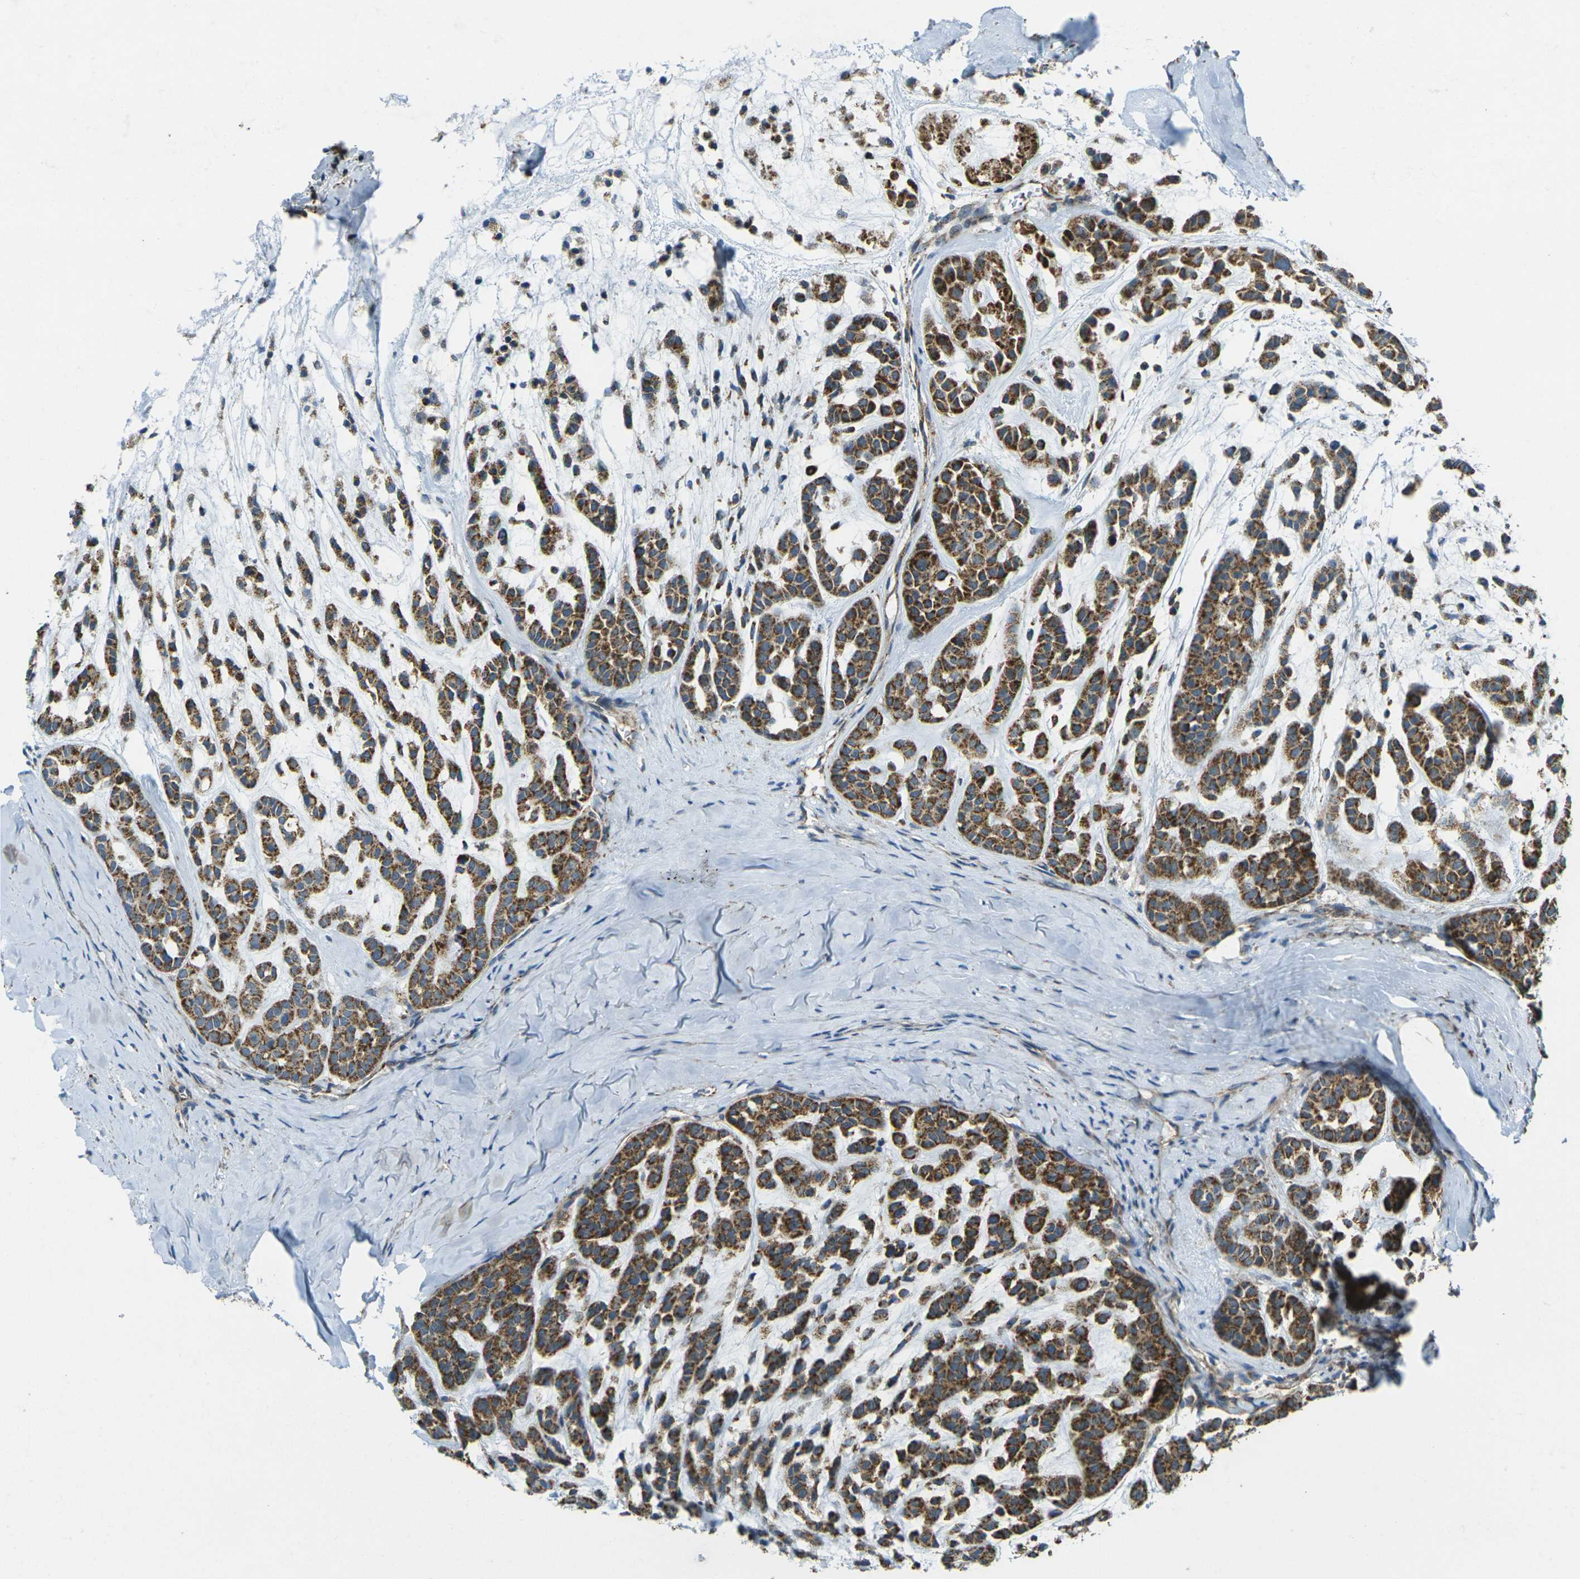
{"staining": {"intensity": "strong", "quantity": ">75%", "location": "cytoplasmic/membranous"}, "tissue": "head and neck cancer", "cell_type": "Tumor cells", "image_type": "cancer", "snomed": [{"axis": "morphology", "description": "Adenocarcinoma, NOS"}, {"axis": "morphology", "description": "Adenoma, NOS"}, {"axis": "topography", "description": "Head-Neck"}], "caption": "Immunohistochemical staining of head and neck cancer (adenocarcinoma) displays high levels of strong cytoplasmic/membranous protein positivity in approximately >75% of tumor cells.", "gene": "IGF1R", "patient": {"sex": "female", "age": 55}}